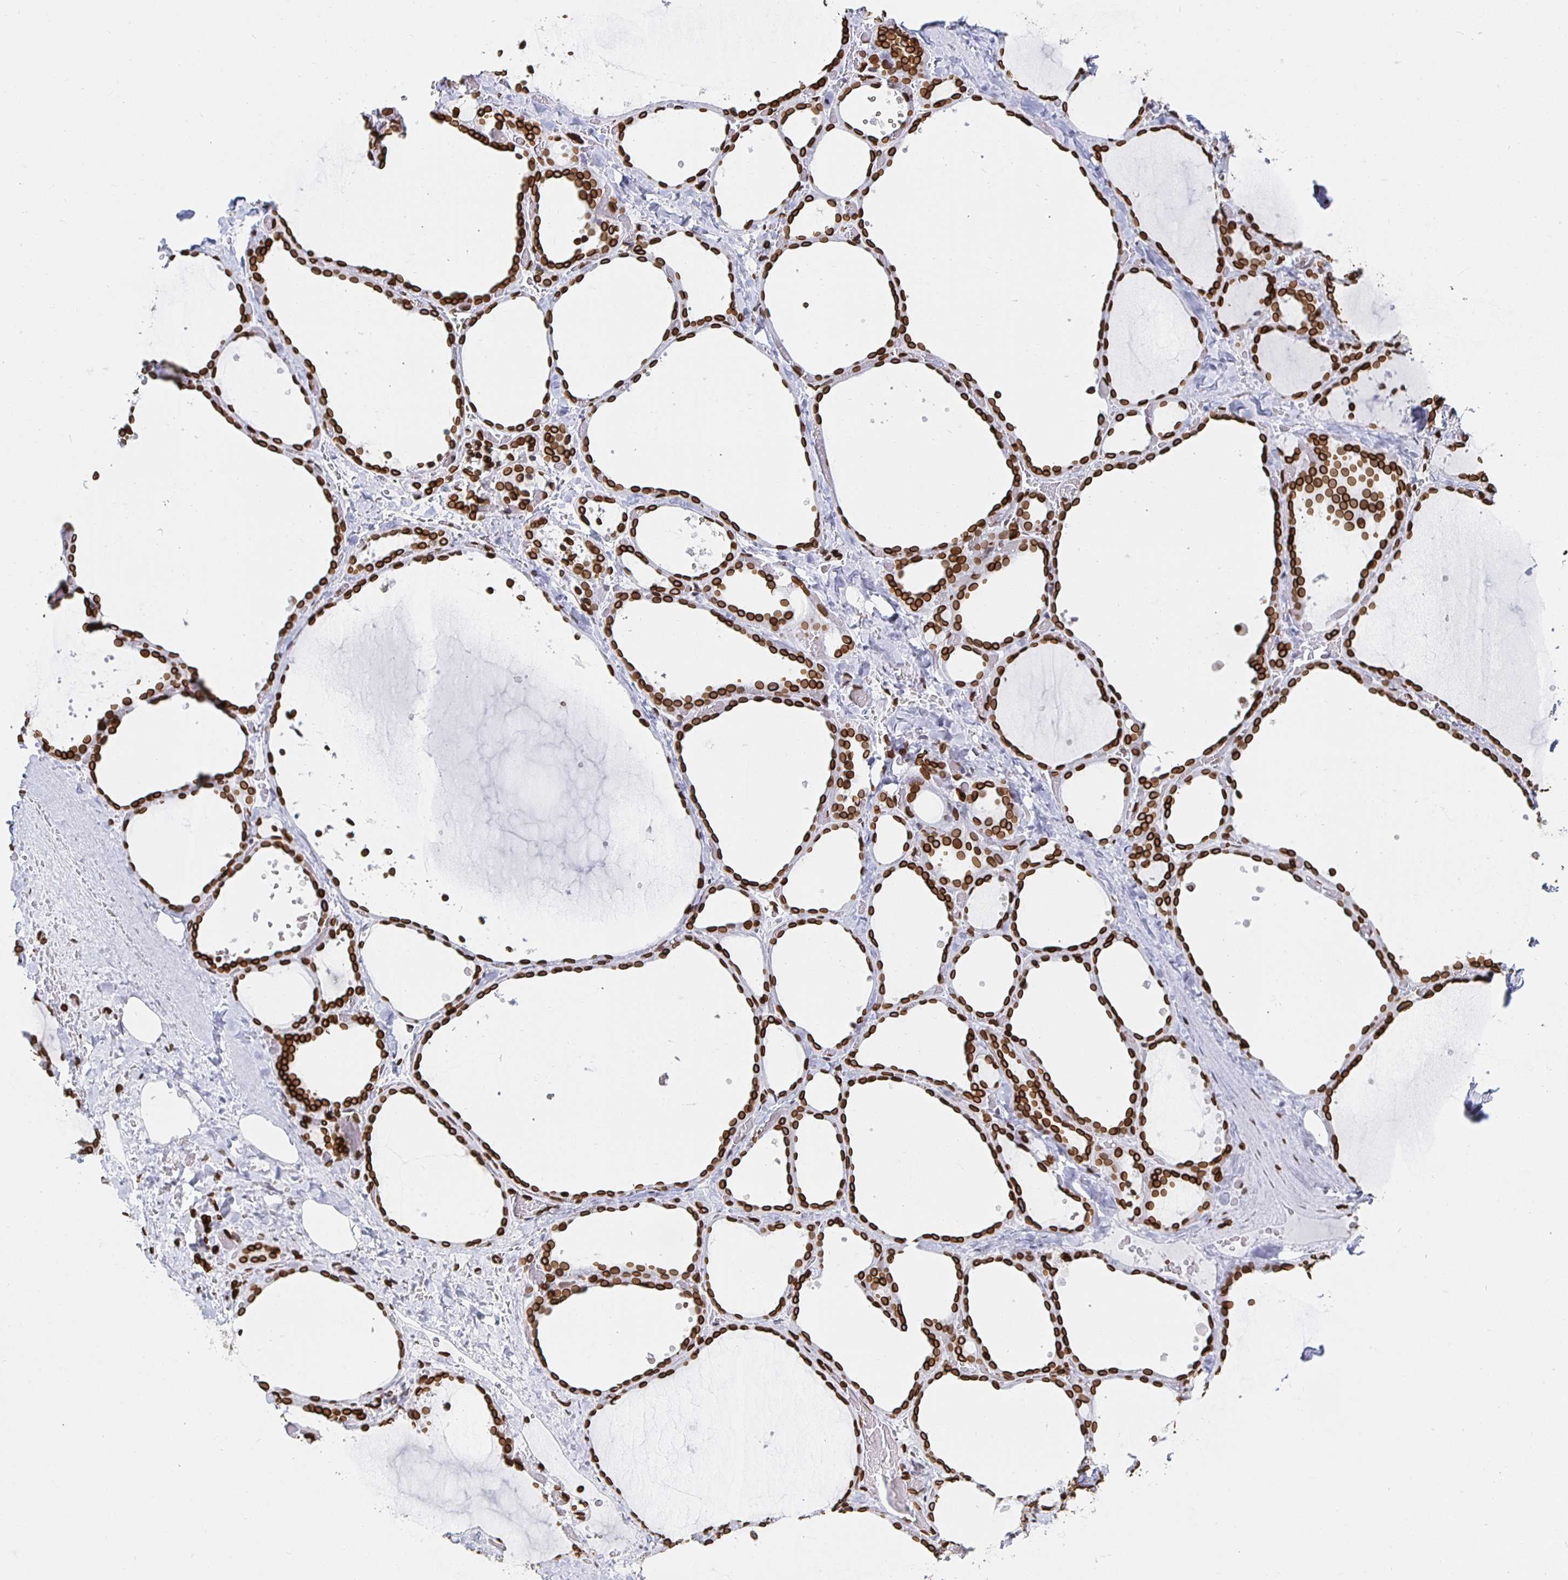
{"staining": {"intensity": "strong", "quantity": ">75%", "location": "cytoplasmic/membranous,nuclear"}, "tissue": "thyroid gland", "cell_type": "Glandular cells", "image_type": "normal", "snomed": [{"axis": "morphology", "description": "Normal tissue, NOS"}, {"axis": "topography", "description": "Thyroid gland"}], "caption": "Unremarkable thyroid gland shows strong cytoplasmic/membranous,nuclear staining in approximately >75% of glandular cells, visualized by immunohistochemistry.", "gene": "LMNB1", "patient": {"sex": "female", "age": 36}}